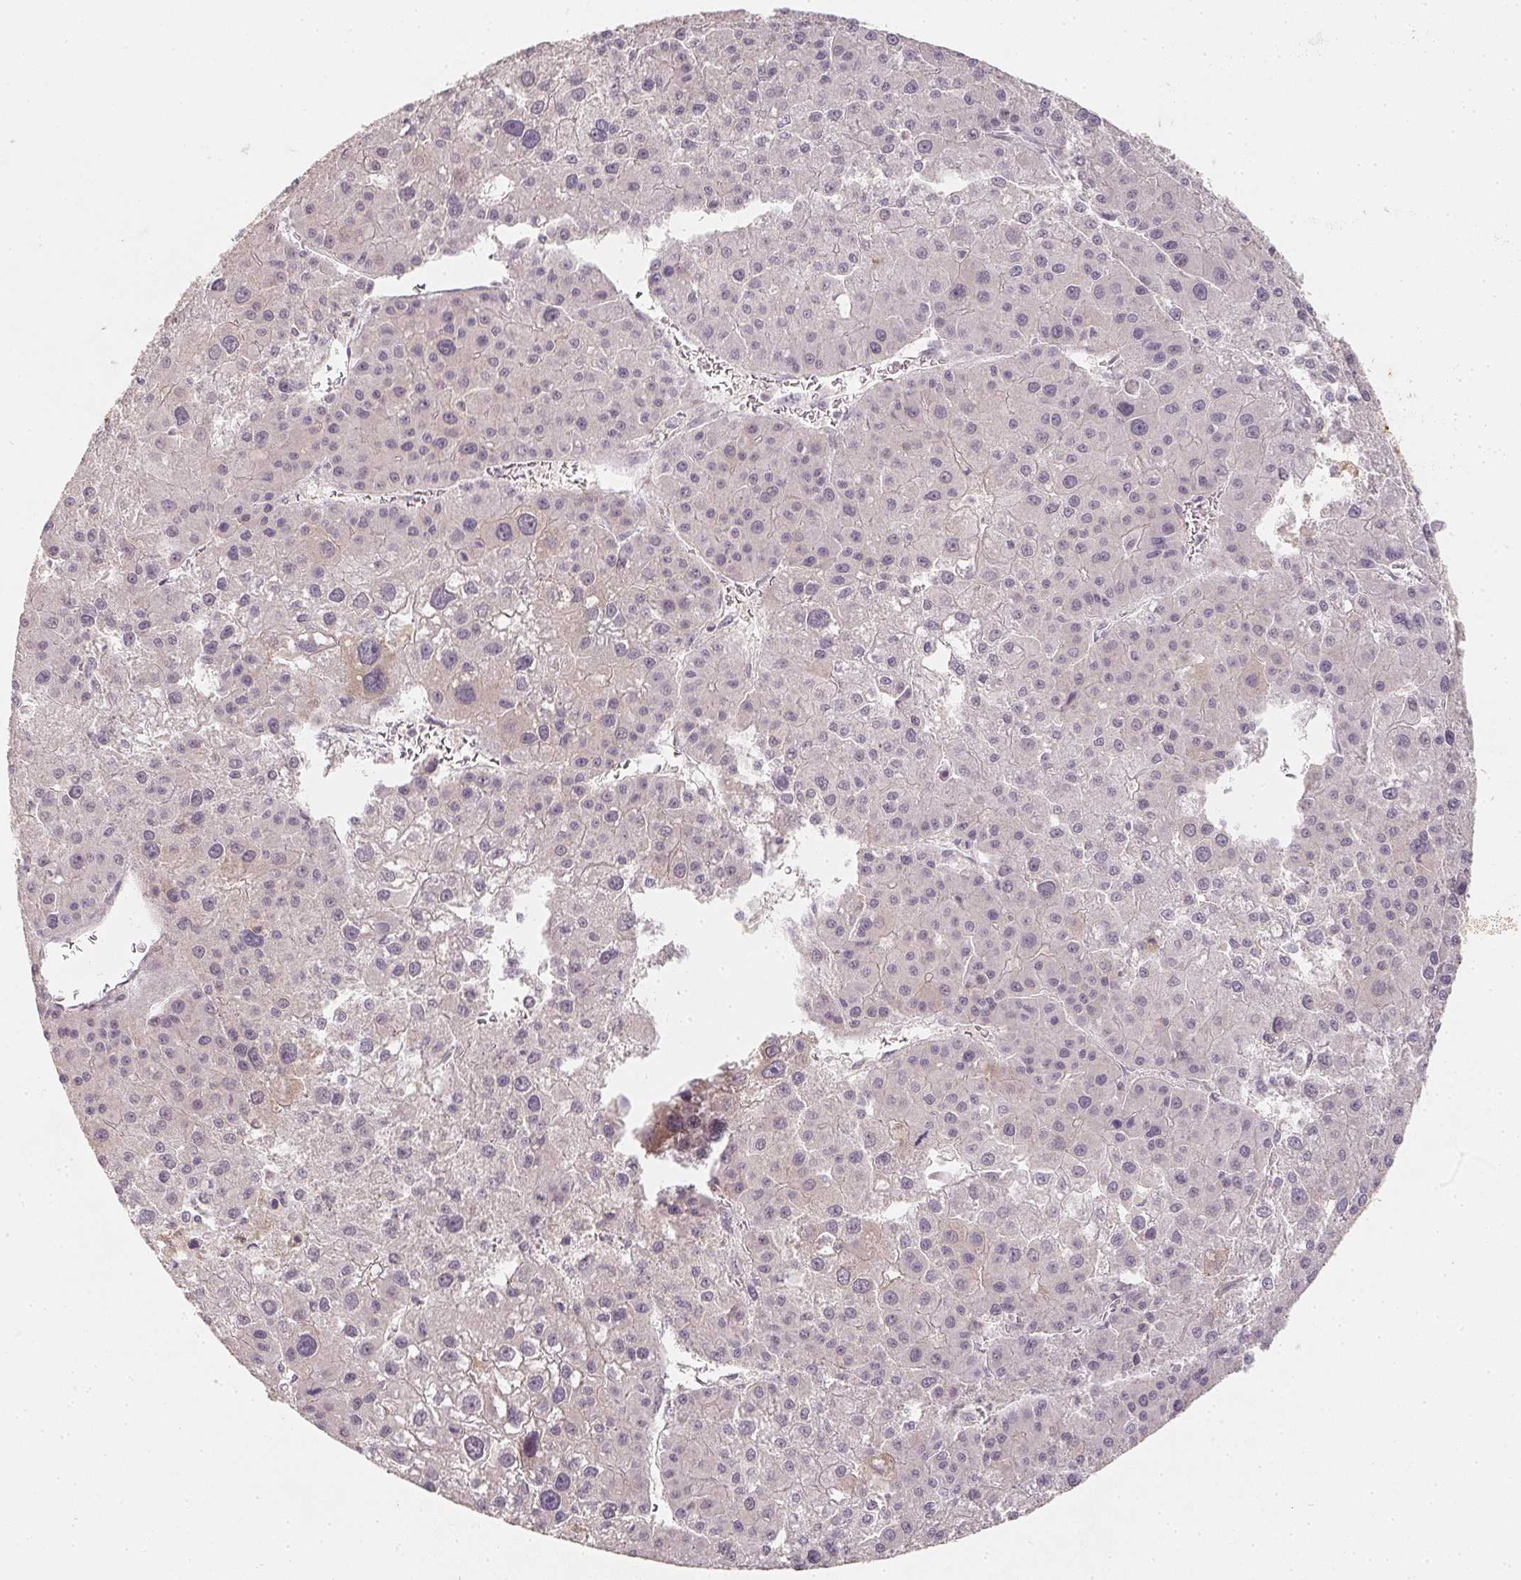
{"staining": {"intensity": "negative", "quantity": "none", "location": "none"}, "tissue": "liver cancer", "cell_type": "Tumor cells", "image_type": "cancer", "snomed": [{"axis": "morphology", "description": "Carcinoma, Hepatocellular, NOS"}, {"axis": "topography", "description": "Liver"}], "caption": "The IHC image has no significant staining in tumor cells of liver cancer tissue.", "gene": "SOAT1", "patient": {"sex": "male", "age": 73}}